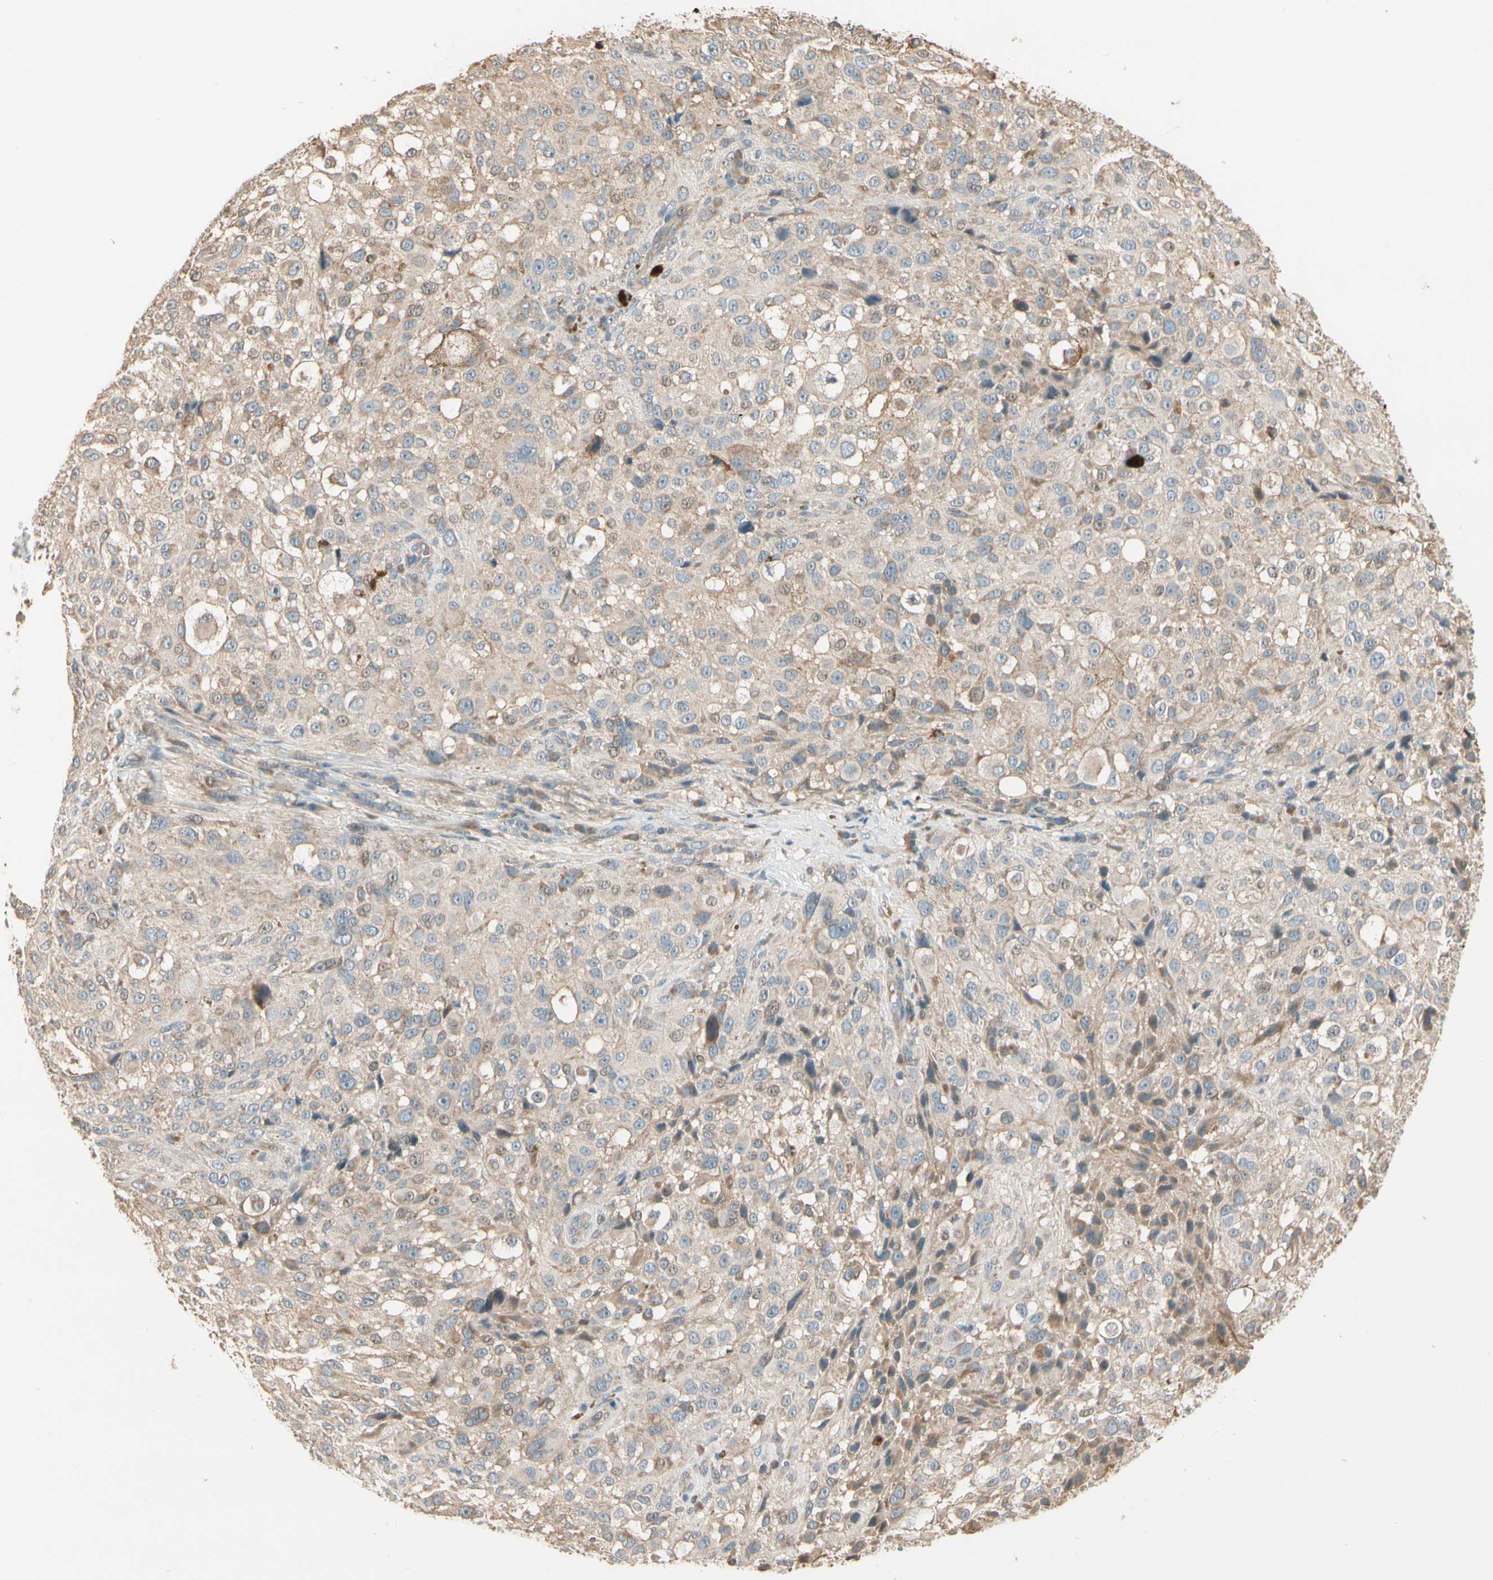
{"staining": {"intensity": "weak", "quantity": ">75%", "location": "cytoplasmic/membranous"}, "tissue": "melanoma", "cell_type": "Tumor cells", "image_type": "cancer", "snomed": [{"axis": "morphology", "description": "Necrosis, NOS"}, {"axis": "morphology", "description": "Malignant melanoma, NOS"}, {"axis": "topography", "description": "Skin"}], "caption": "Protein staining of melanoma tissue displays weak cytoplasmic/membranous positivity in approximately >75% of tumor cells.", "gene": "TNFRSF21", "patient": {"sex": "female", "age": 87}}